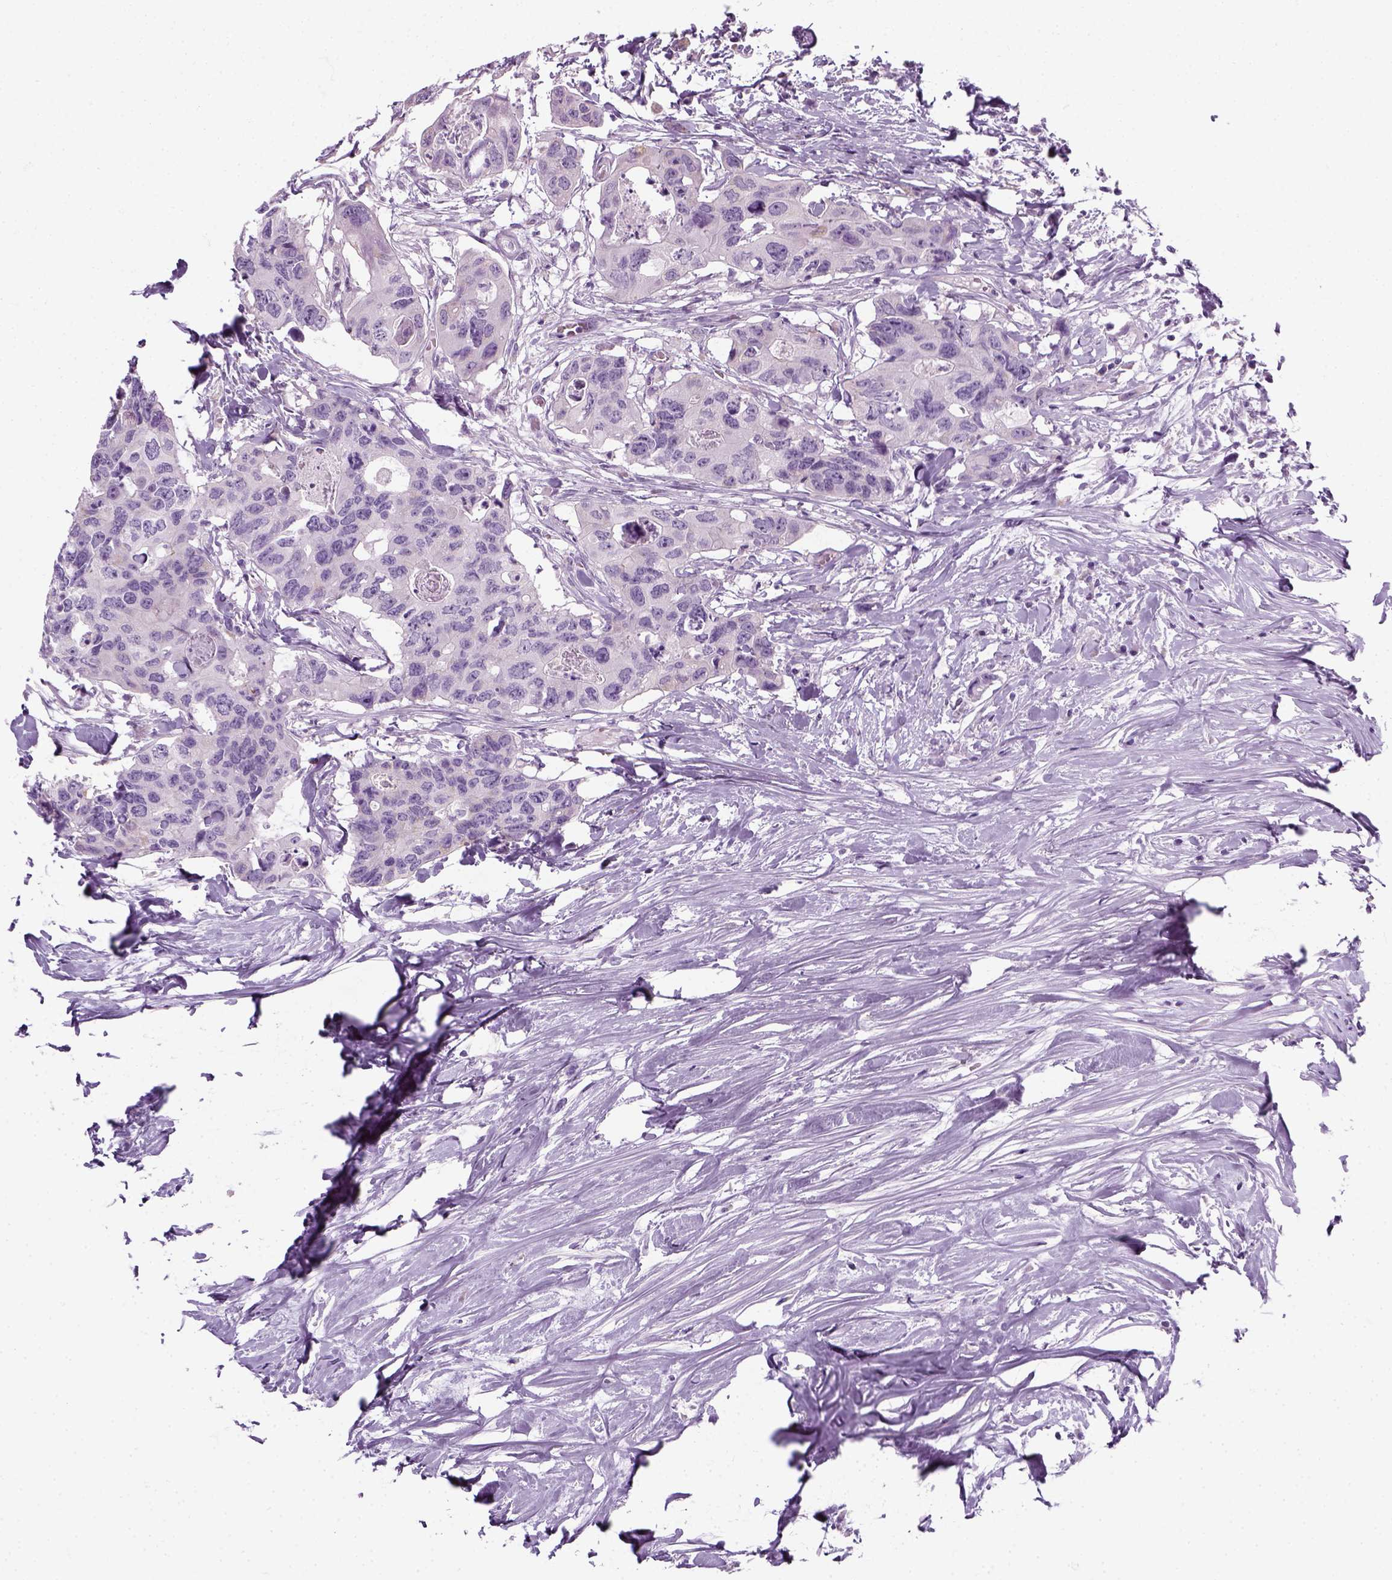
{"staining": {"intensity": "negative", "quantity": "none", "location": "none"}, "tissue": "colorectal cancer", "cell_type": "Tumor cells", "image_type": "cancer", "snomed": [{"axis": "morphology", "description": "Adenocarcinoma, NOS"}, {"axis": "topography", "description": "Rectum"}], "caption": "Tumor cells show no significant staining in colorectal cancer (adenocarcinoma).", "gene": "SLC12A5", "patient": {"sex": "male", "age": 57}}